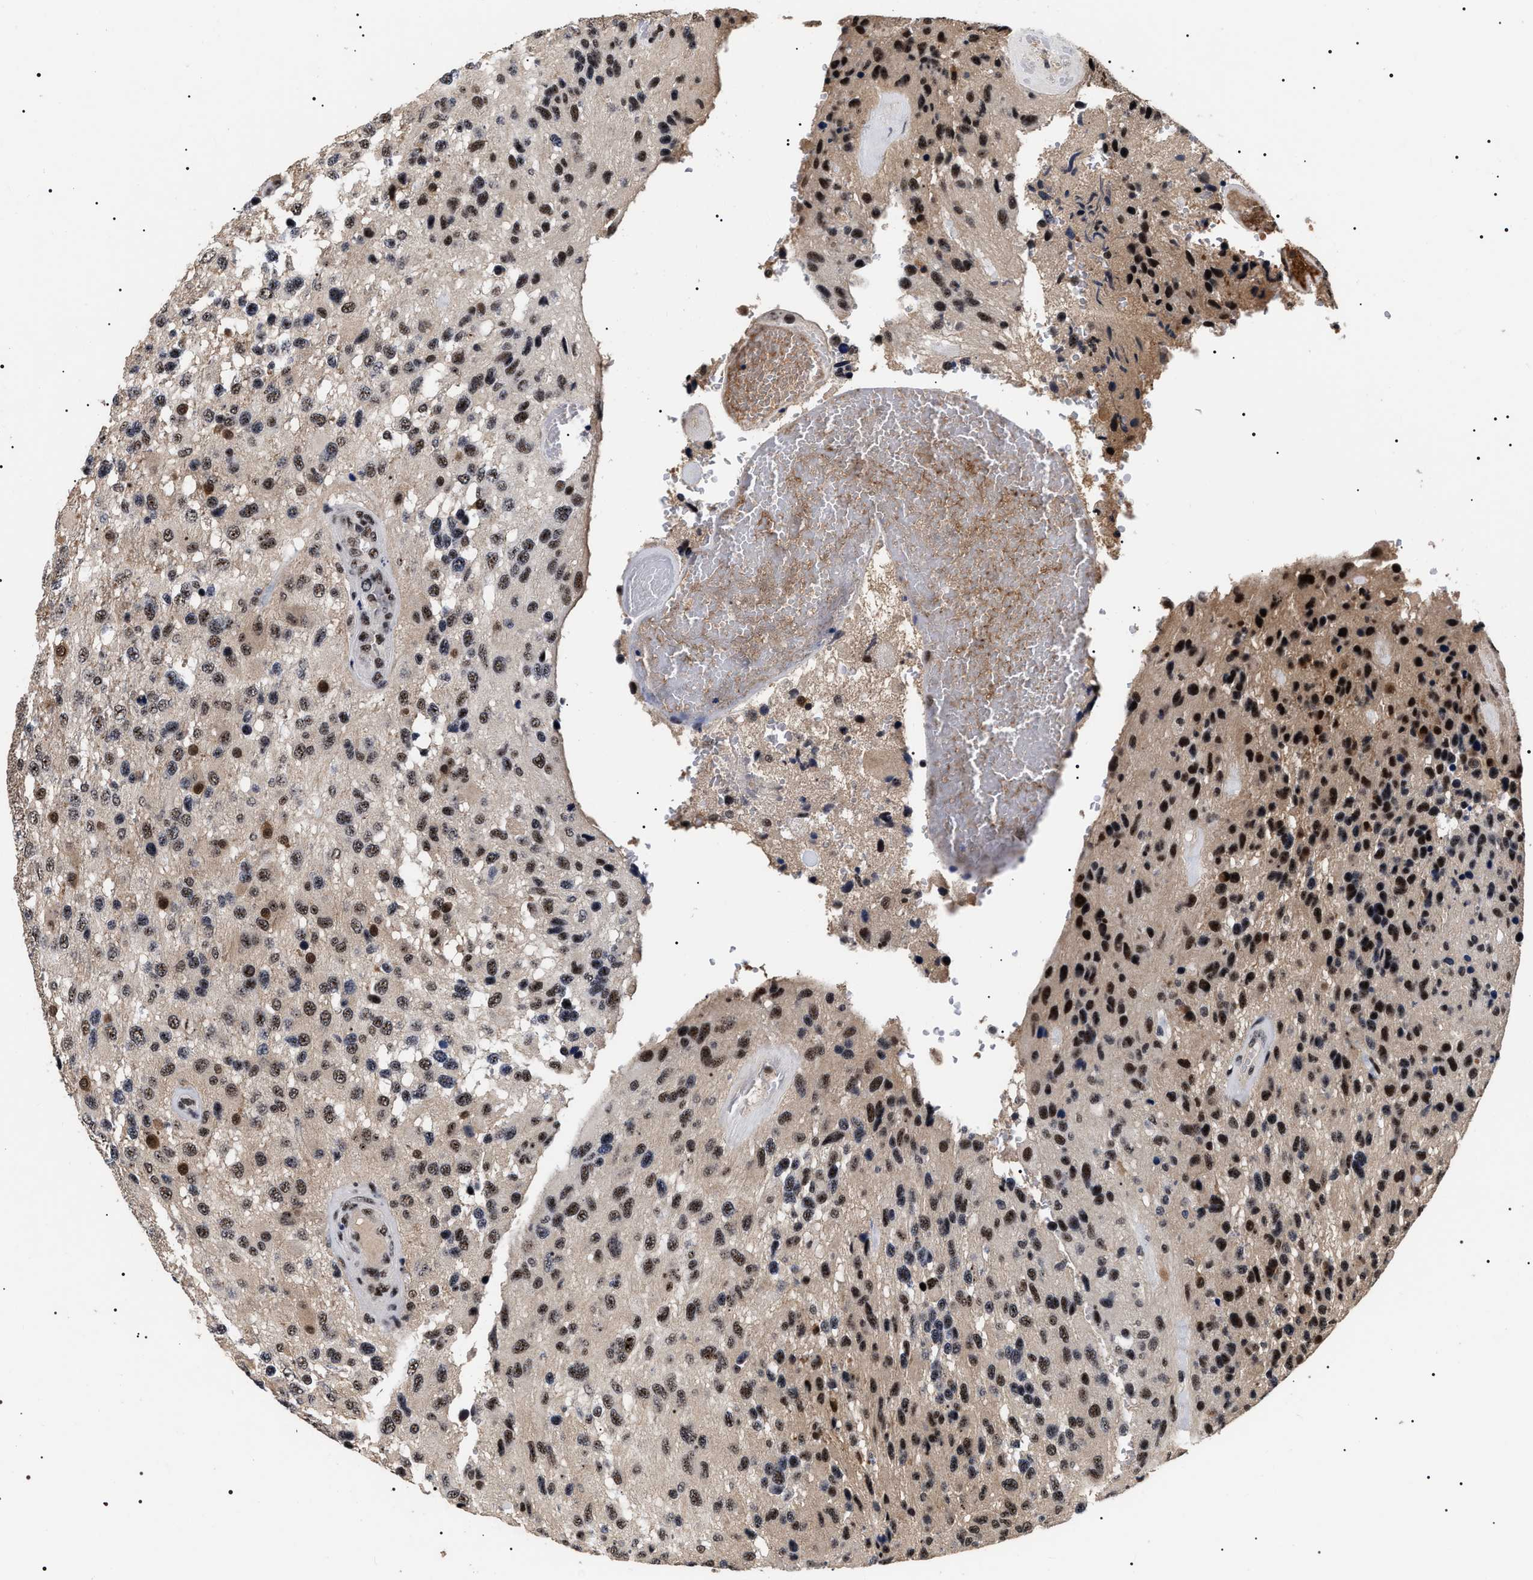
{"staining": {"intensity": "moderate", "quantity": ">75%", "location": "nuclear"}, "tissue": "glioma", "cell_type": "Tumor cells", "image_type": "cancer", "snomed": [{"axis": "morphology", "description": "Glioma, malignant, High grade"}, {"axis": "topography", "description": "Brain"}], "caption": "Malignant glioma (high-grade) stained with immunohistochemistry (IHC) shows moderate nuclear positivity in approximately >75% of tumor cells.", "gene": "CAAP1", "patient": {"sex": "female", "age": 58}}